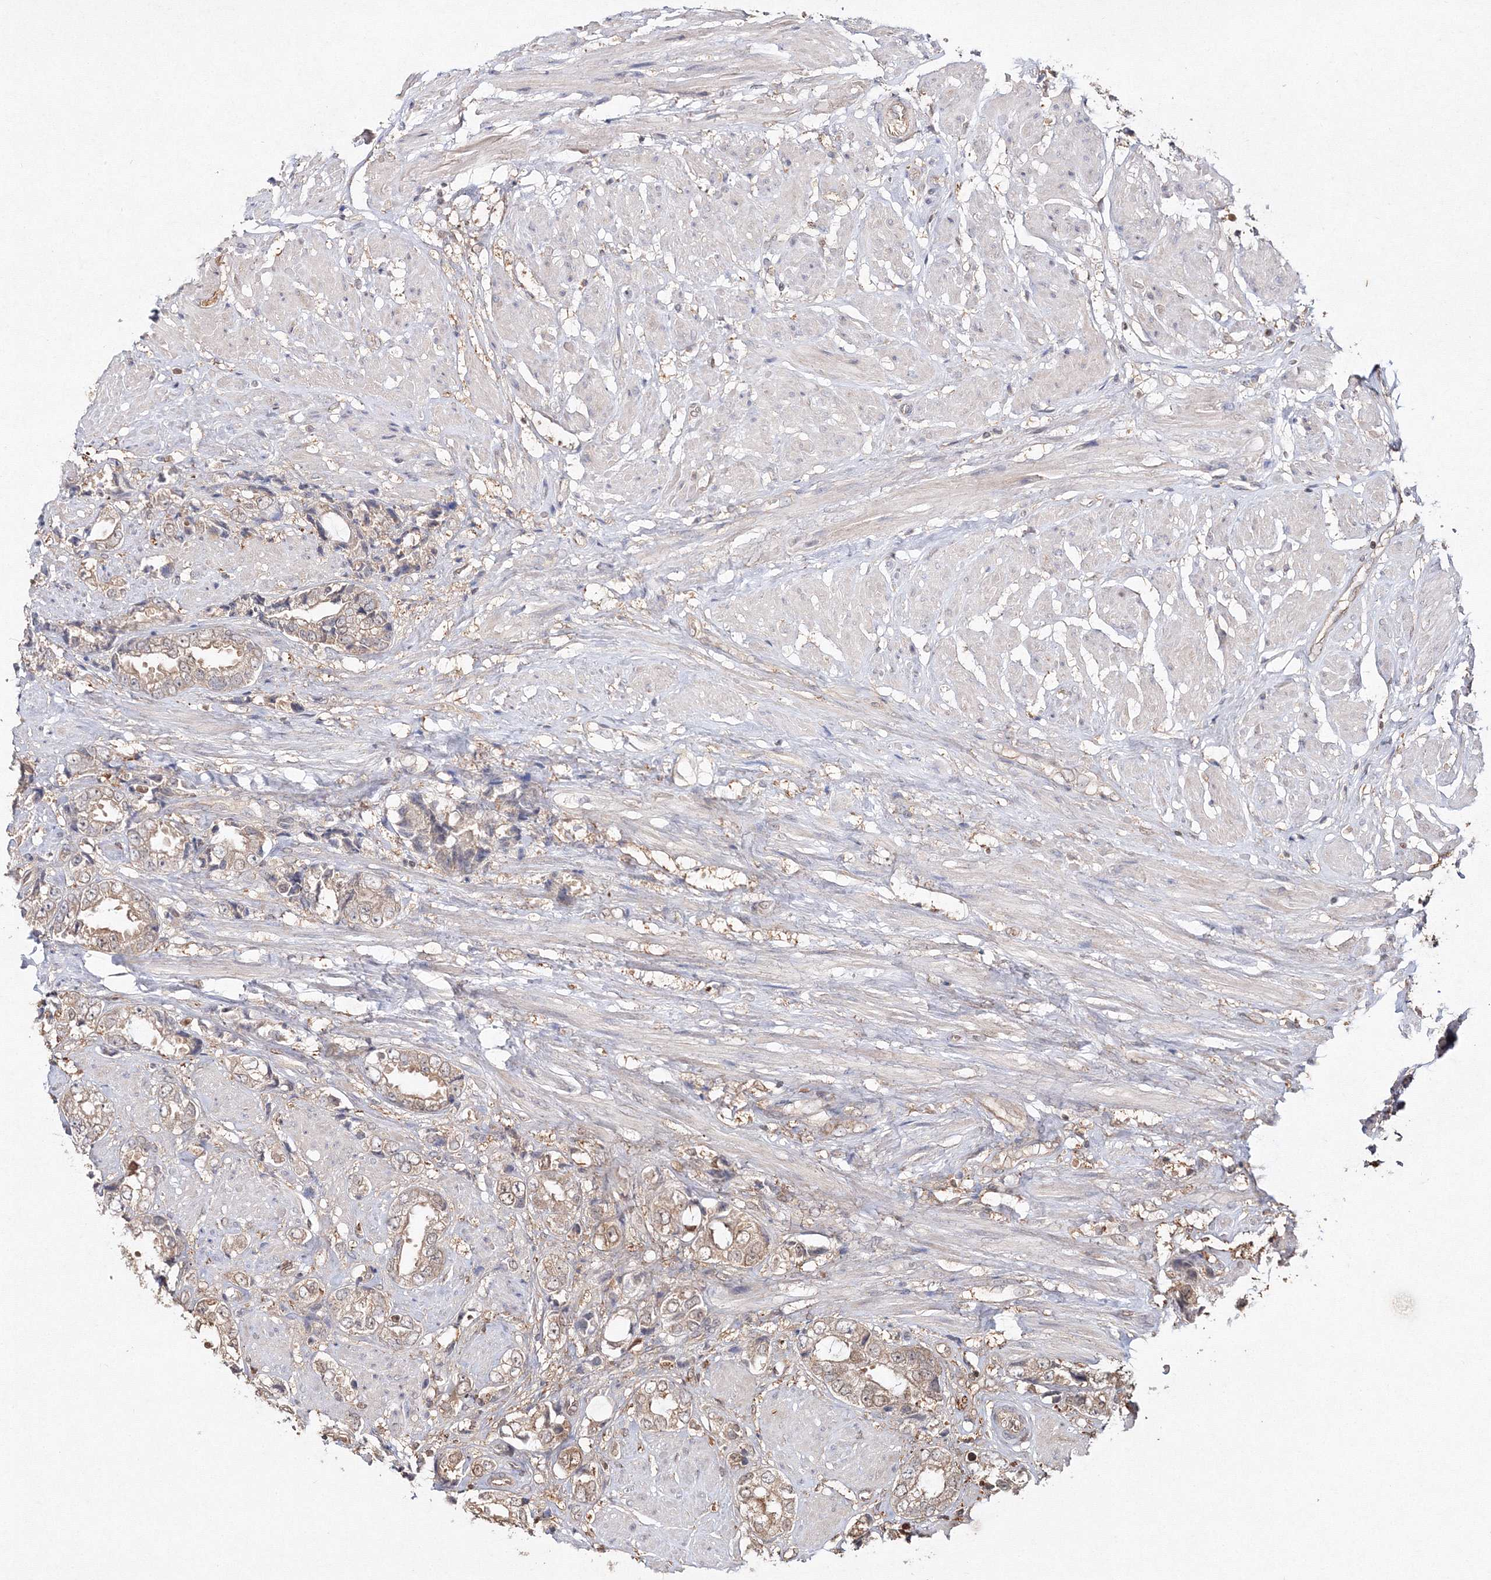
{"staining": {"intensity": "weak", "quantity": "<25%", "location": "cytoplasmic/membranous"}, "tissue": "prostate cancer", "cell_type": "Tumor cells", "image_type": "cancer", "snomed": [{"axis": "morphology", "description": "Adenocarcinoma, High grade"}, {"axis": "topography", "description": "Prostate"}], "caption": "Tumor cells are negative for brown protein staining in prostate adenocarcinoma (high-grade).", "gene": "S100A11", "patient": {"sex": "male", "age": 61}}